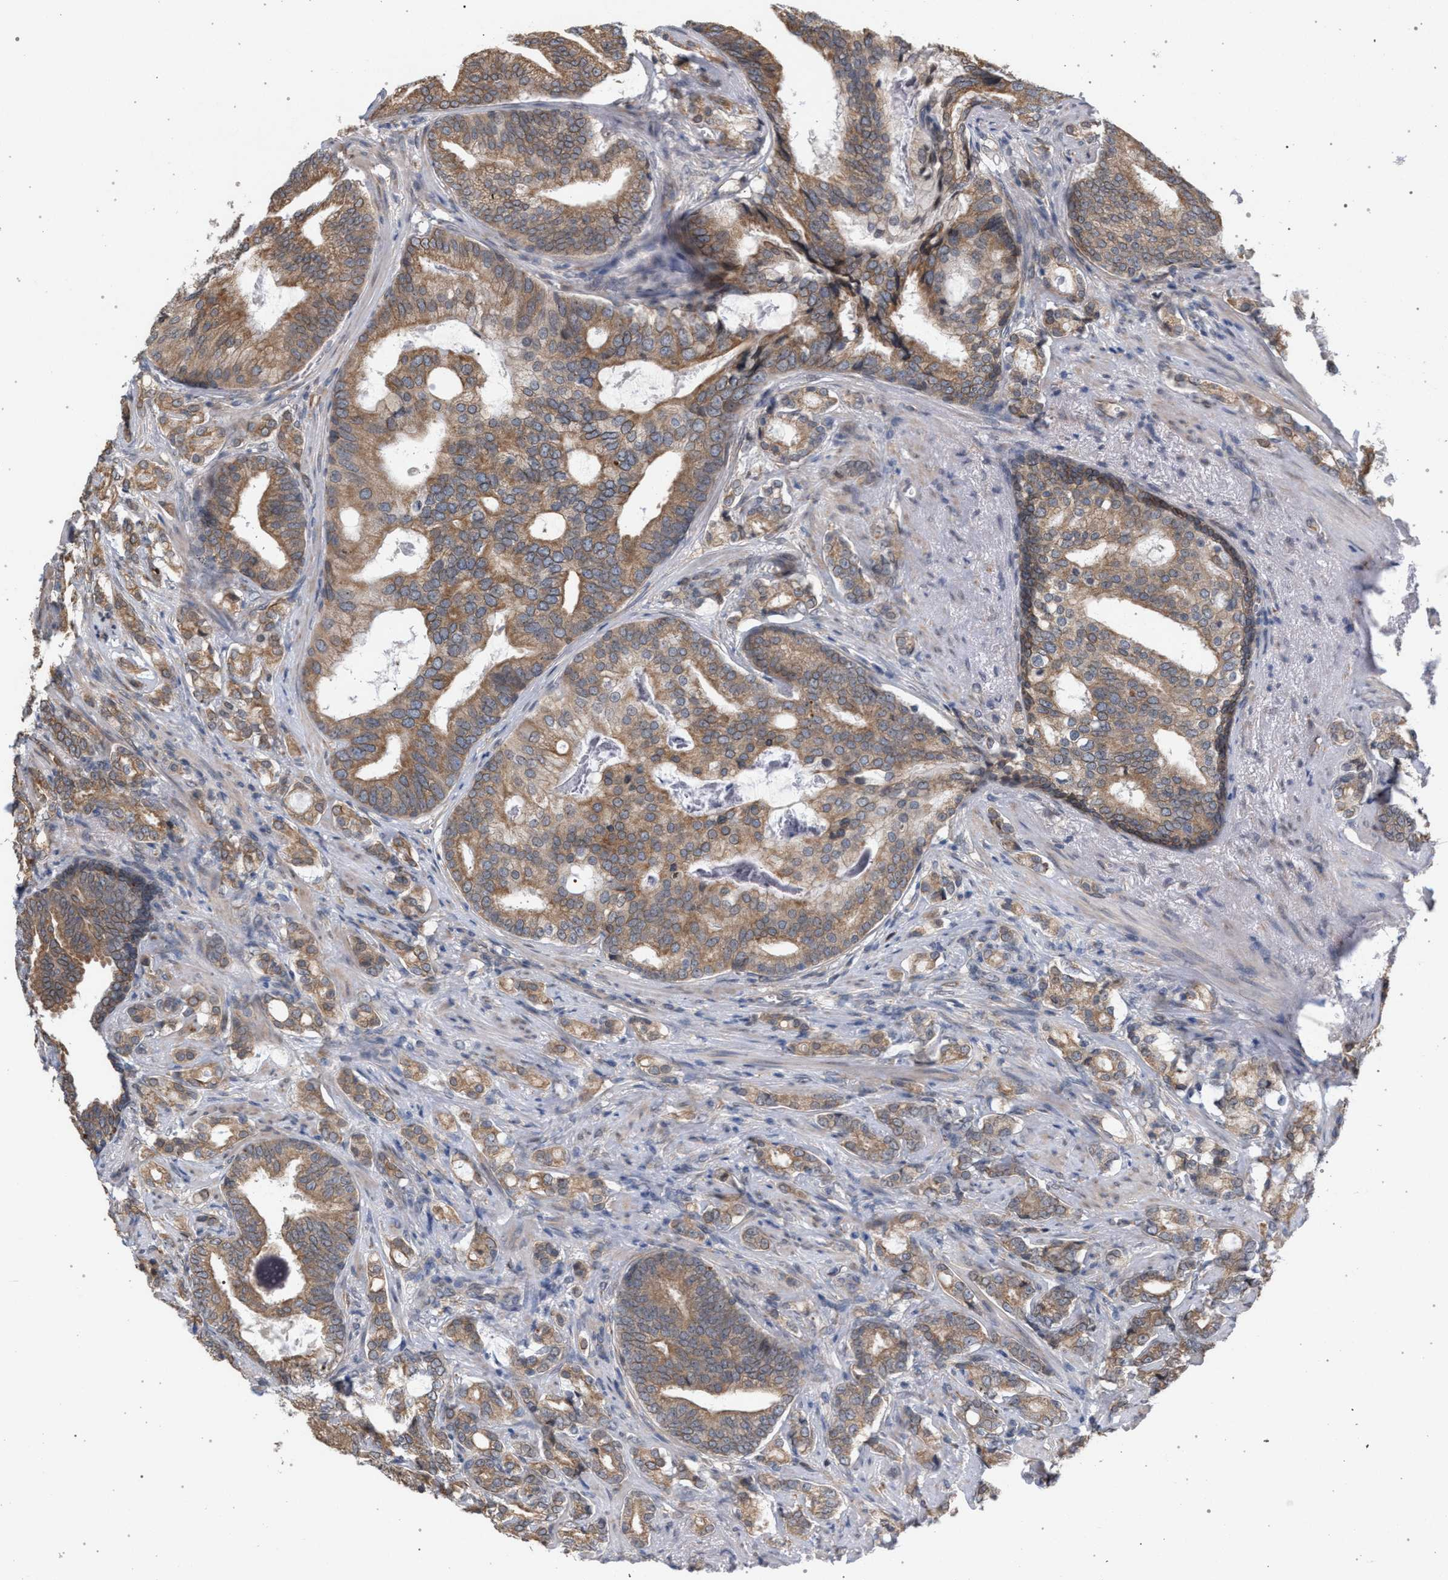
{"staining": {"intensity": "moderate", "quantity": ">75%", "location": "cytoplasmic/membranous"}, "tissue": "prostate cancer", "cell_type": "Tumor cells", "image_type": "cancer", "snomed": [{"axis": "morphology", "description": "Adenocarcinoma, Low grade"}, {"axis": "topography", "description": "Prostate"}], "caption": "There is medium levels of moderate cytoplasmic/membranous staining in tumor cells of low-grade adenocarcinoma (prostate), as demonstrated by immunohistochemical staining (brown color).", "gene": "ARPC5L", "patient": {"sex": "male", "age": 58}}